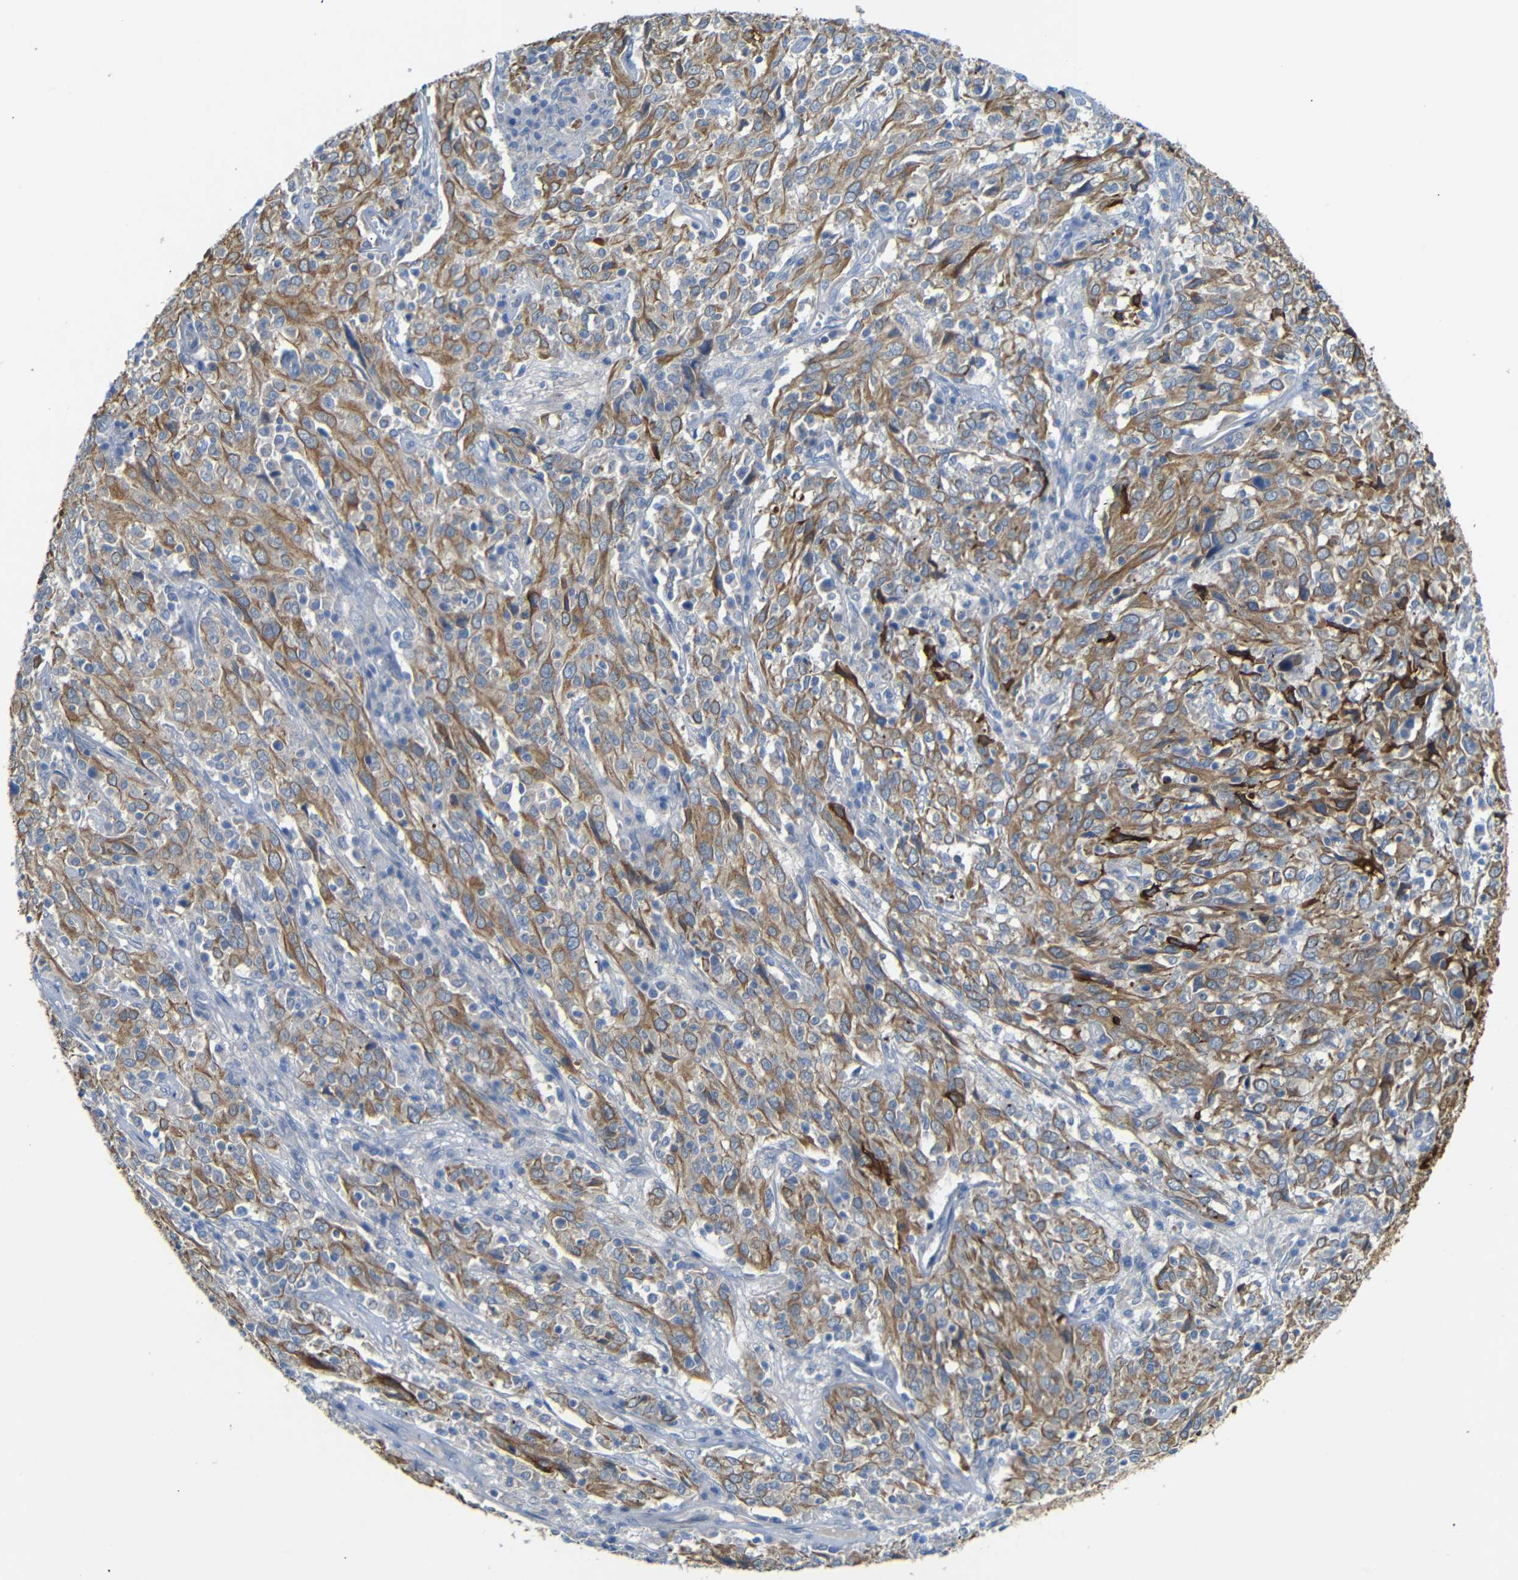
{"staining": {"intensity": "moderate", "quantity": ">75%", "location": "cytoplasmic/membranous"}, "tissue": "cervical cancer", "cell_type": "Tumor cells", "image_type": "cancer", "snomed": [{"axis": "morphology", "description": "Squamous cell carcinoma, NOS"}, {"axis": "topography", "description": "Cervix"}], "caption": "Squamous cell carcinoma (cervical) was stained to show a protein in brown. There is medium levels of moderate cytoplasmic/membranous expression in approximately >75% of tumor cells. The protein of interest is stained brown, and the nuclei are stained in blue (DAB (3,3'-diaminobenzidine) IHC with brightfield microscopy, high magnification).", "gene": "ALOX15", "patient": {"sex": "female", "age": 46}}